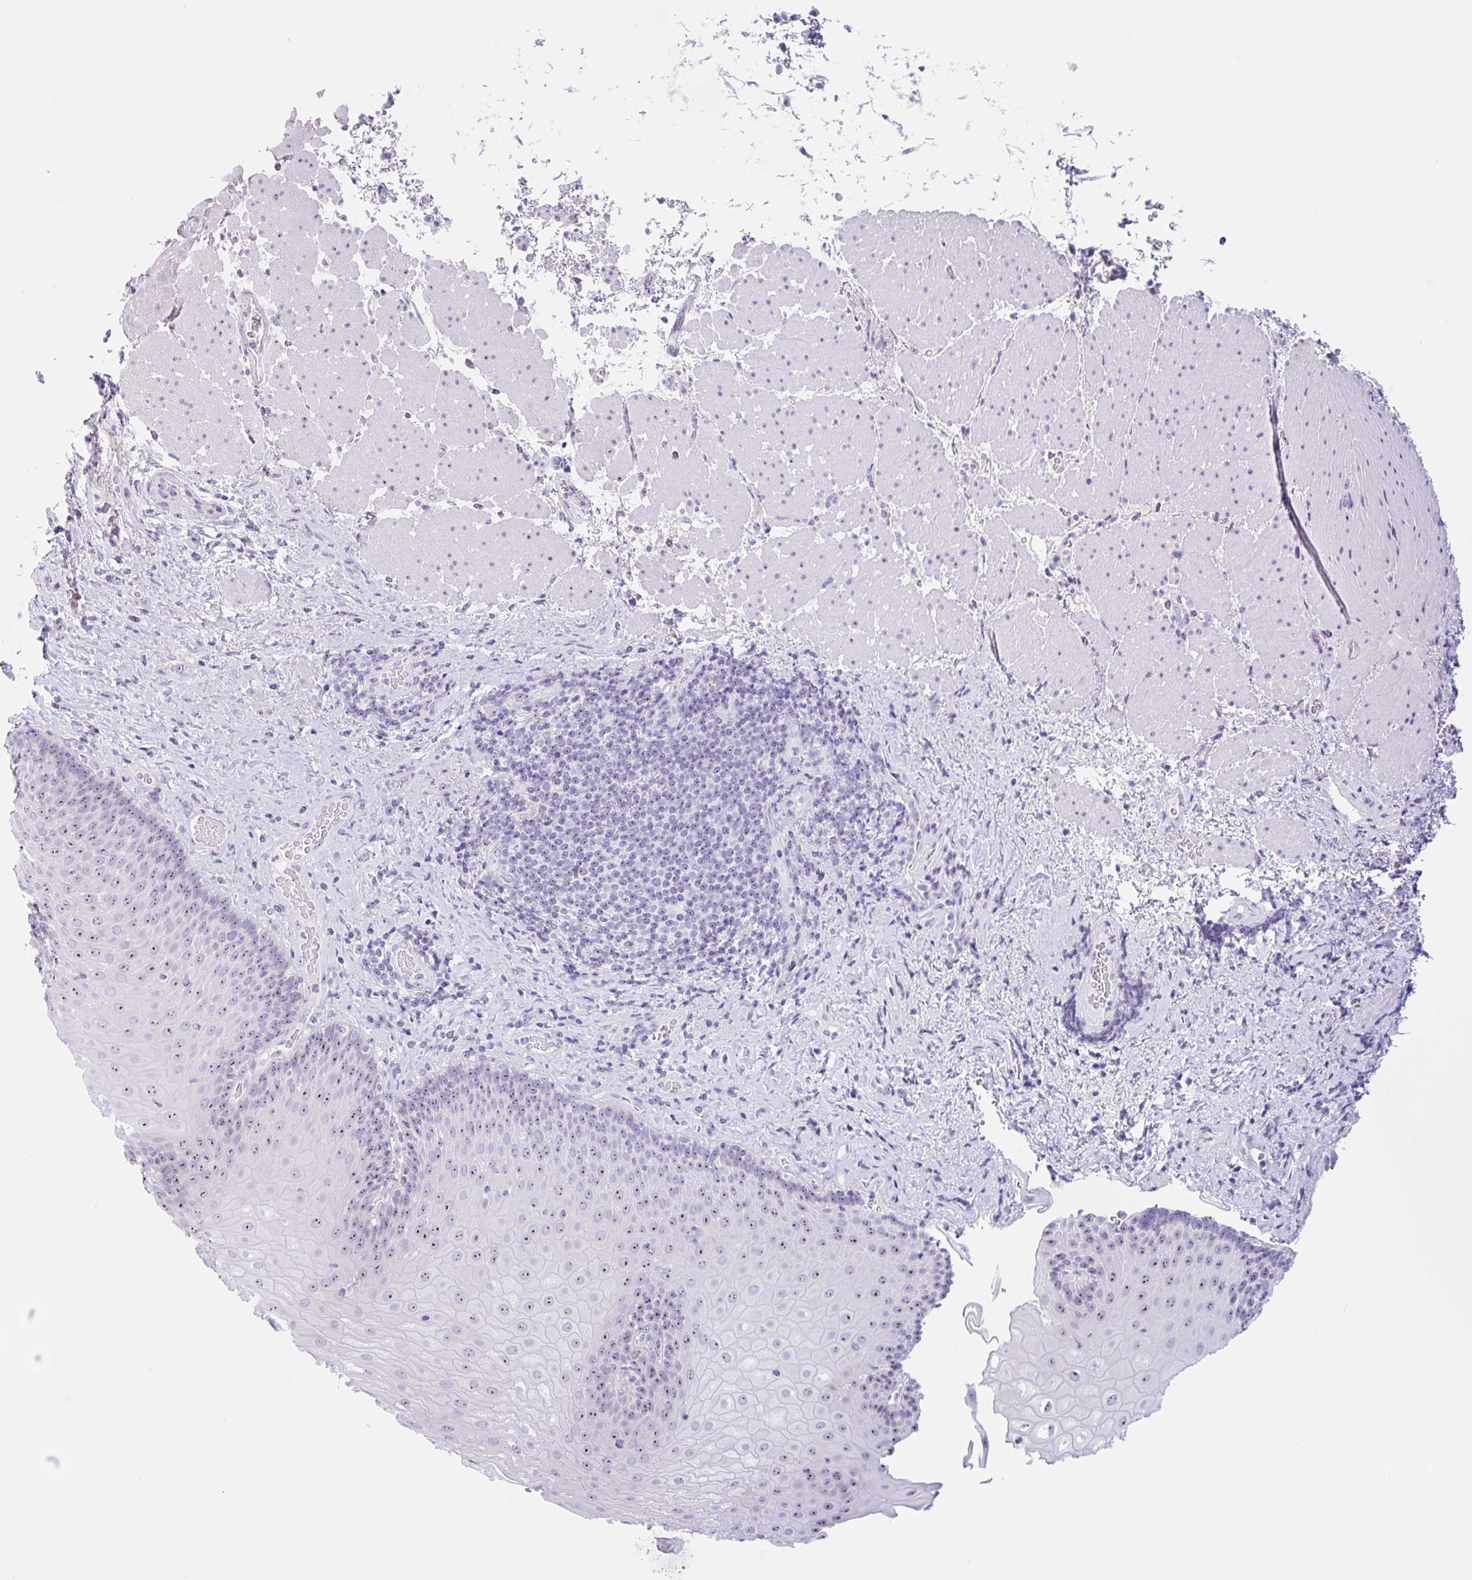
{"staining": {"intensity": "moderate", "quantity": "25%-75%", "location": "nuclear"}, "tissue": "esophagus", "cell_type": "Squamous epithelial cells", "image_type": "normal", "snomed": [{"axis": "morphology", "description": "Normal tissue, NOS"}, {"axis": "topography", "description": "Esophagus"}], "caption": "DAB (3,3'-diaminobenzidine) immunohistochemical staining of normal esophagus shows moderate nuclear protein staining in approximately 25%-75% of squamous epithelial cells.", "gene": "LENG9", "patient": {"sex": "male", "age": 62}}